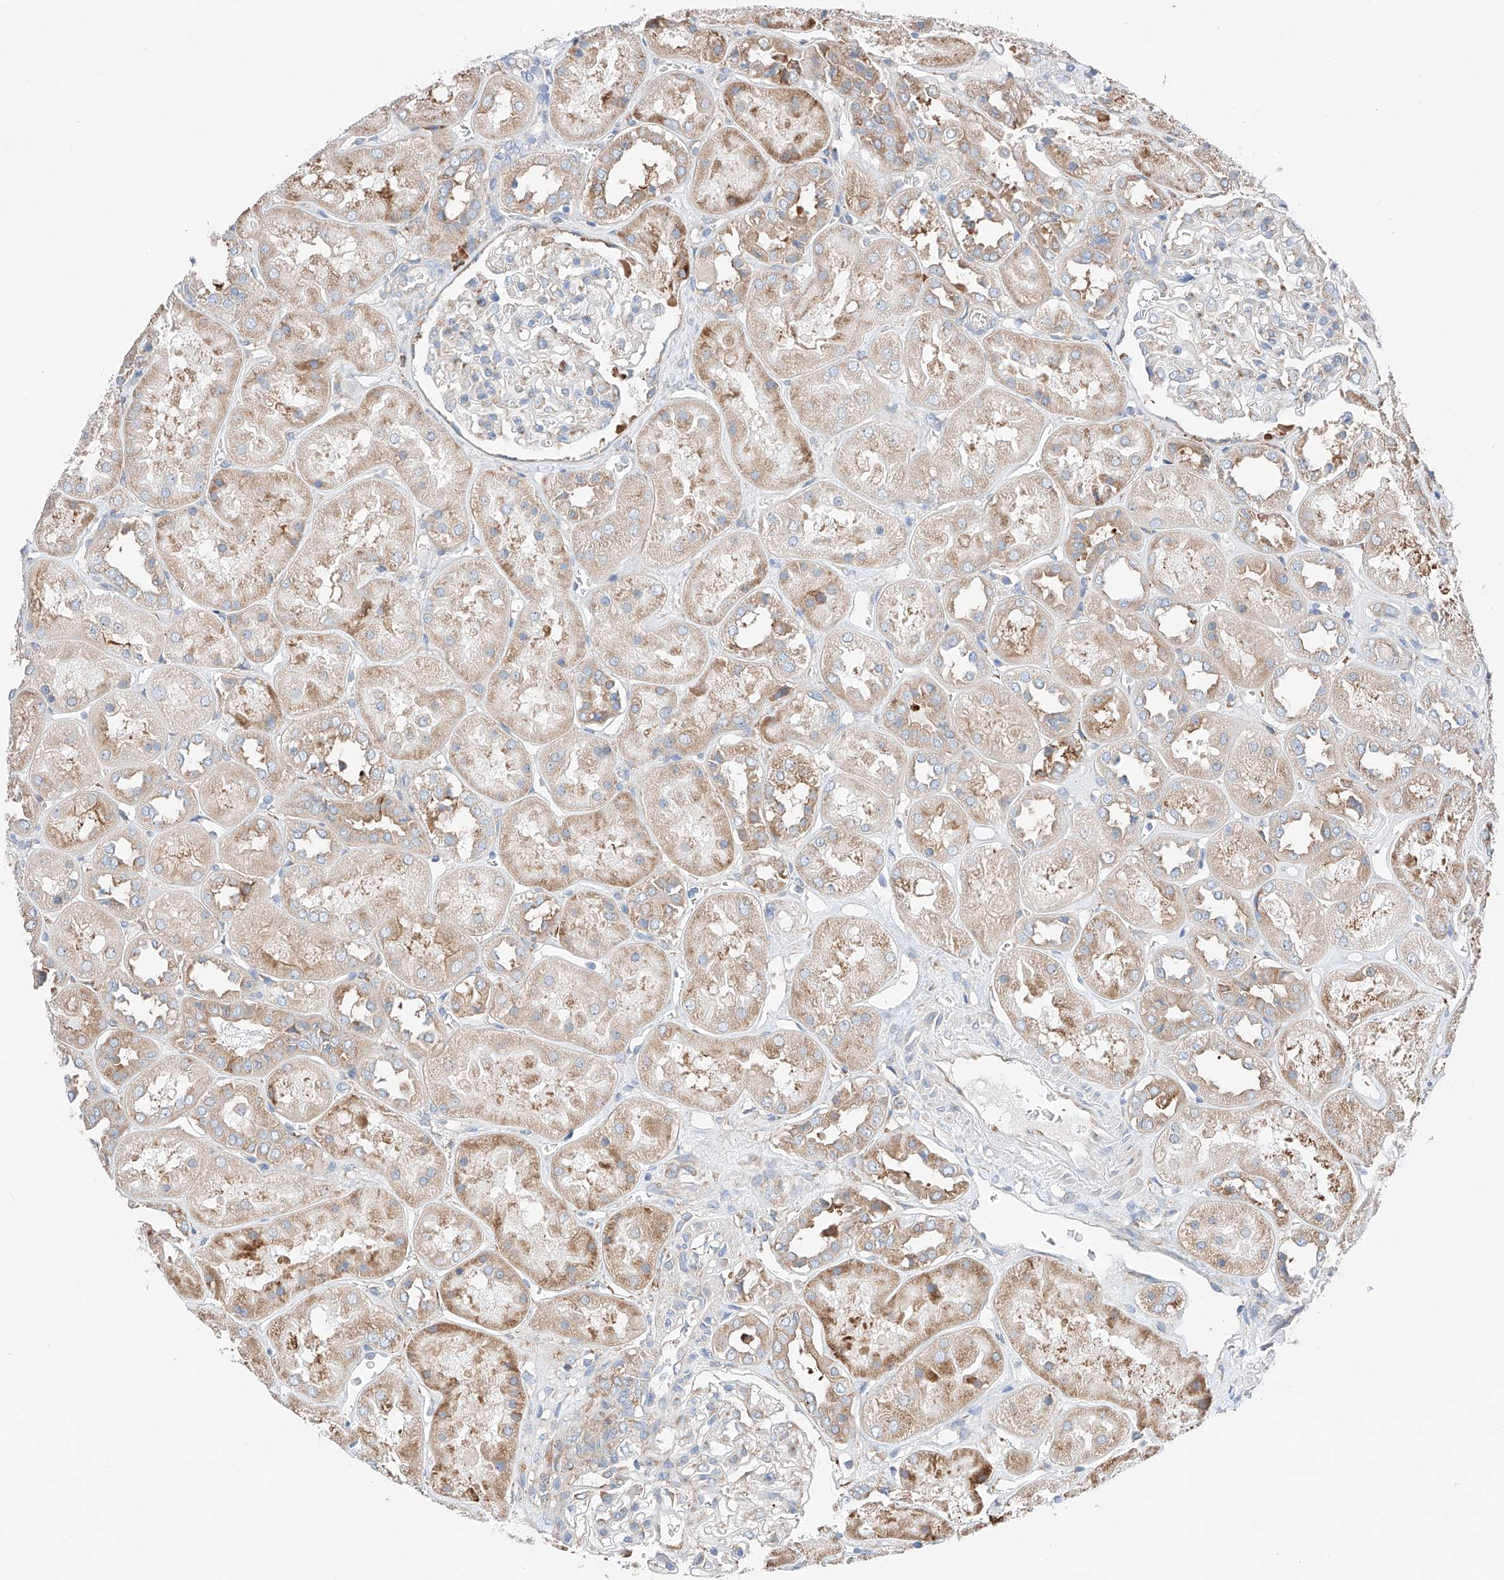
{"staining": {"intensity": "negative", "quantity": "none", "location": "none"}, "tissue": "kidney", "cell_type": "Cells in glomeruli", "image_type": "normal", "snomed": [{"axis": "morphology", "description": "Normal tissue, NOS"}, {"axis": "topography", "description": "Kidney"}], "caption": "Immunohistochemistry (IHC) photomicrograph of unremarkable kidney stained for a protein (brown), which reveals no positivity in cells in glomeruli. (DAB (3,3'-diaminobenzidine) immunohistochemistry (IHC), high magnification).", "gene": "CRELD1", "patient": {"sex": "male", "age": 70}}